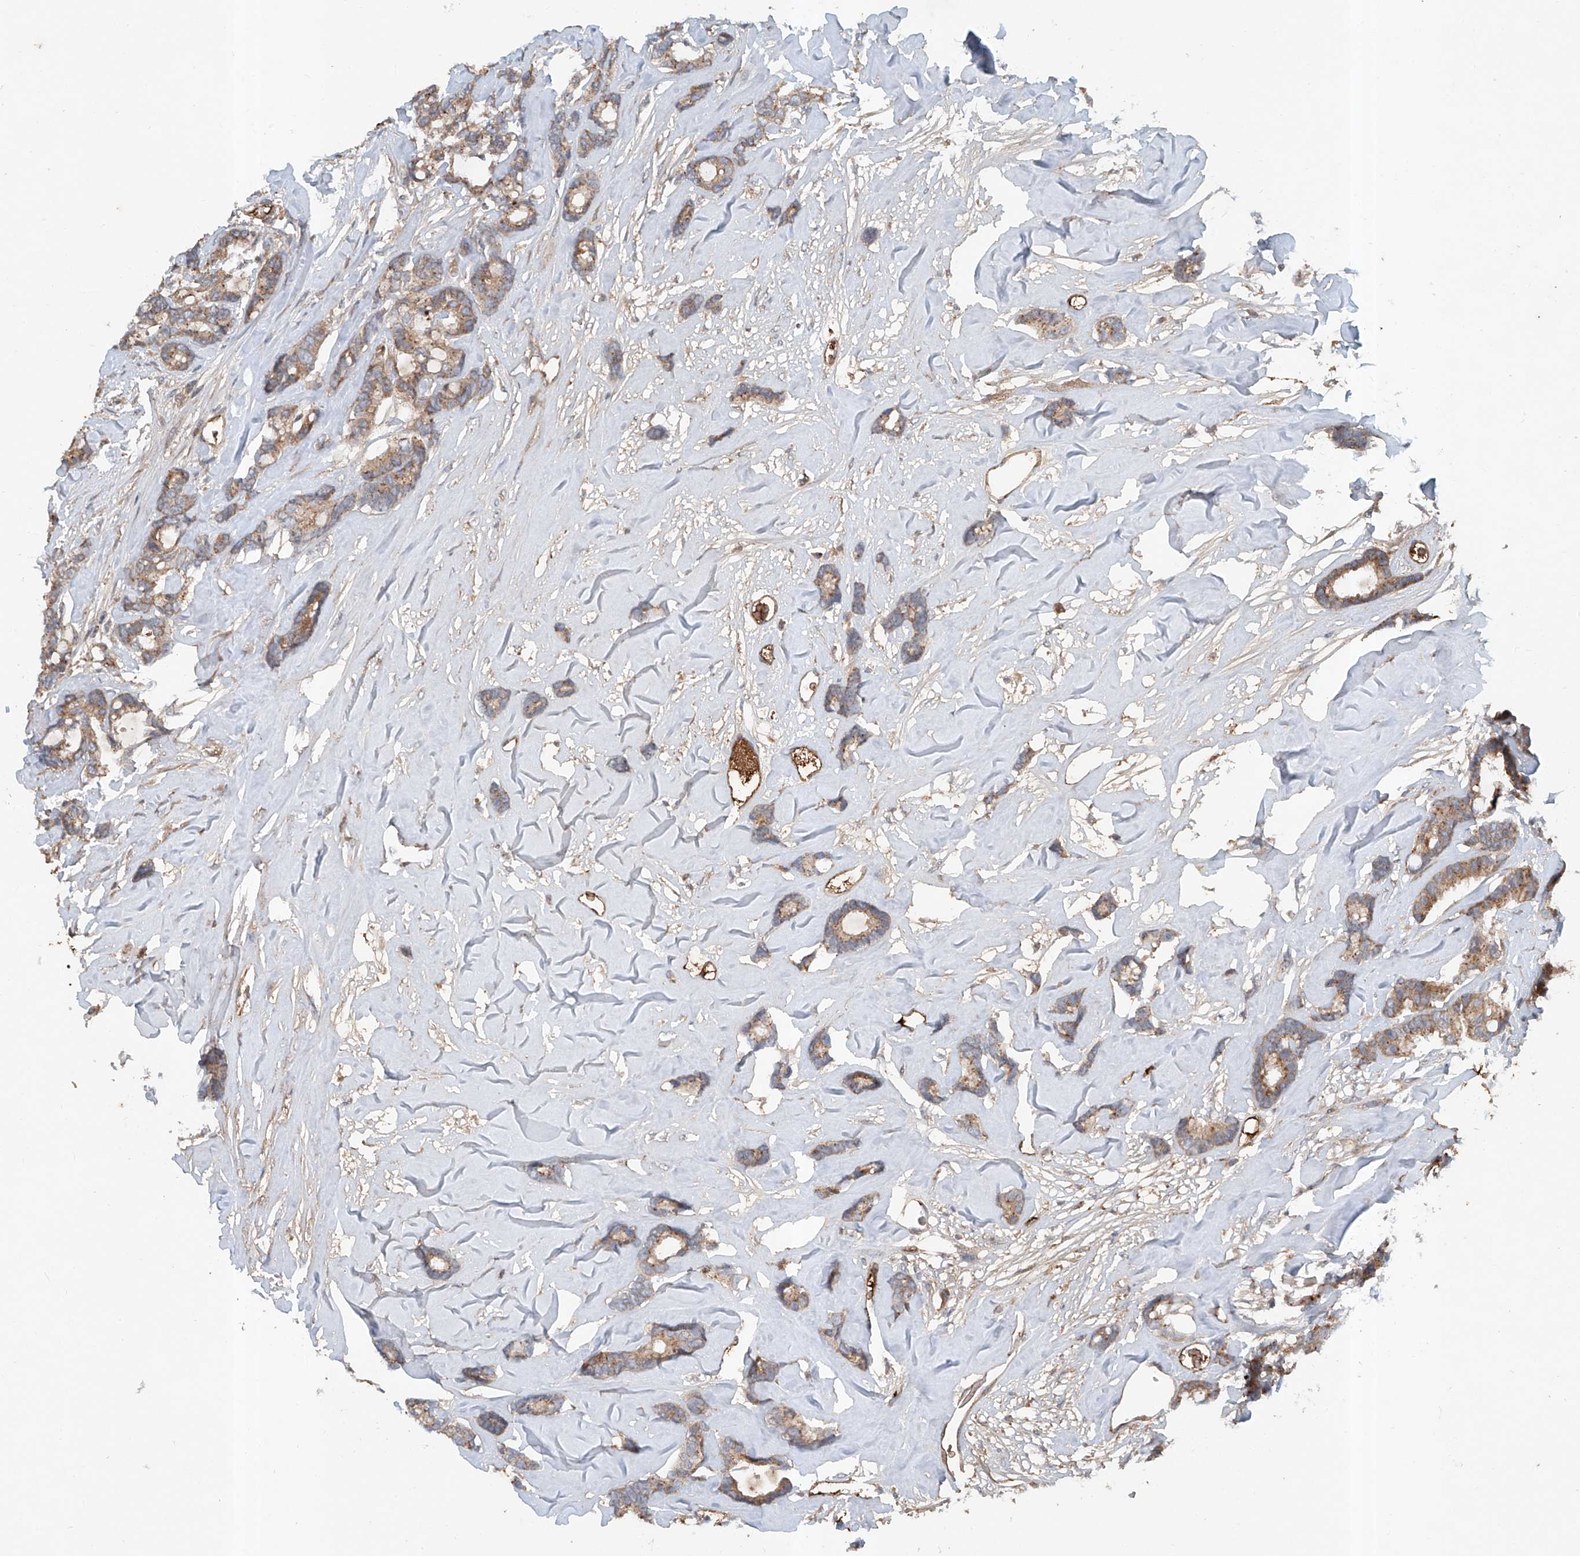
{"staining": {"intensity": "moderate", "quantity": ">75%", "location": "cytoplasmic/membranous"}, "tissue": "breast cancer", "cell_type": "Tumor cells", "image_type": "cancer", "snomed": [{"axis": "morphology", "description": "Duct carcinoma"}, {"axis": "topography", "description": "Breast"}], "caption": "There is medium levels of moderate cytoplasmic/membranous expression in tumor cells of invasive ductal carcinoma (breast), as demonstrated by immunohistochemical staining (brown color).", "gene": "ADAM23", "patient": {"sex": "female", "age": 87}}